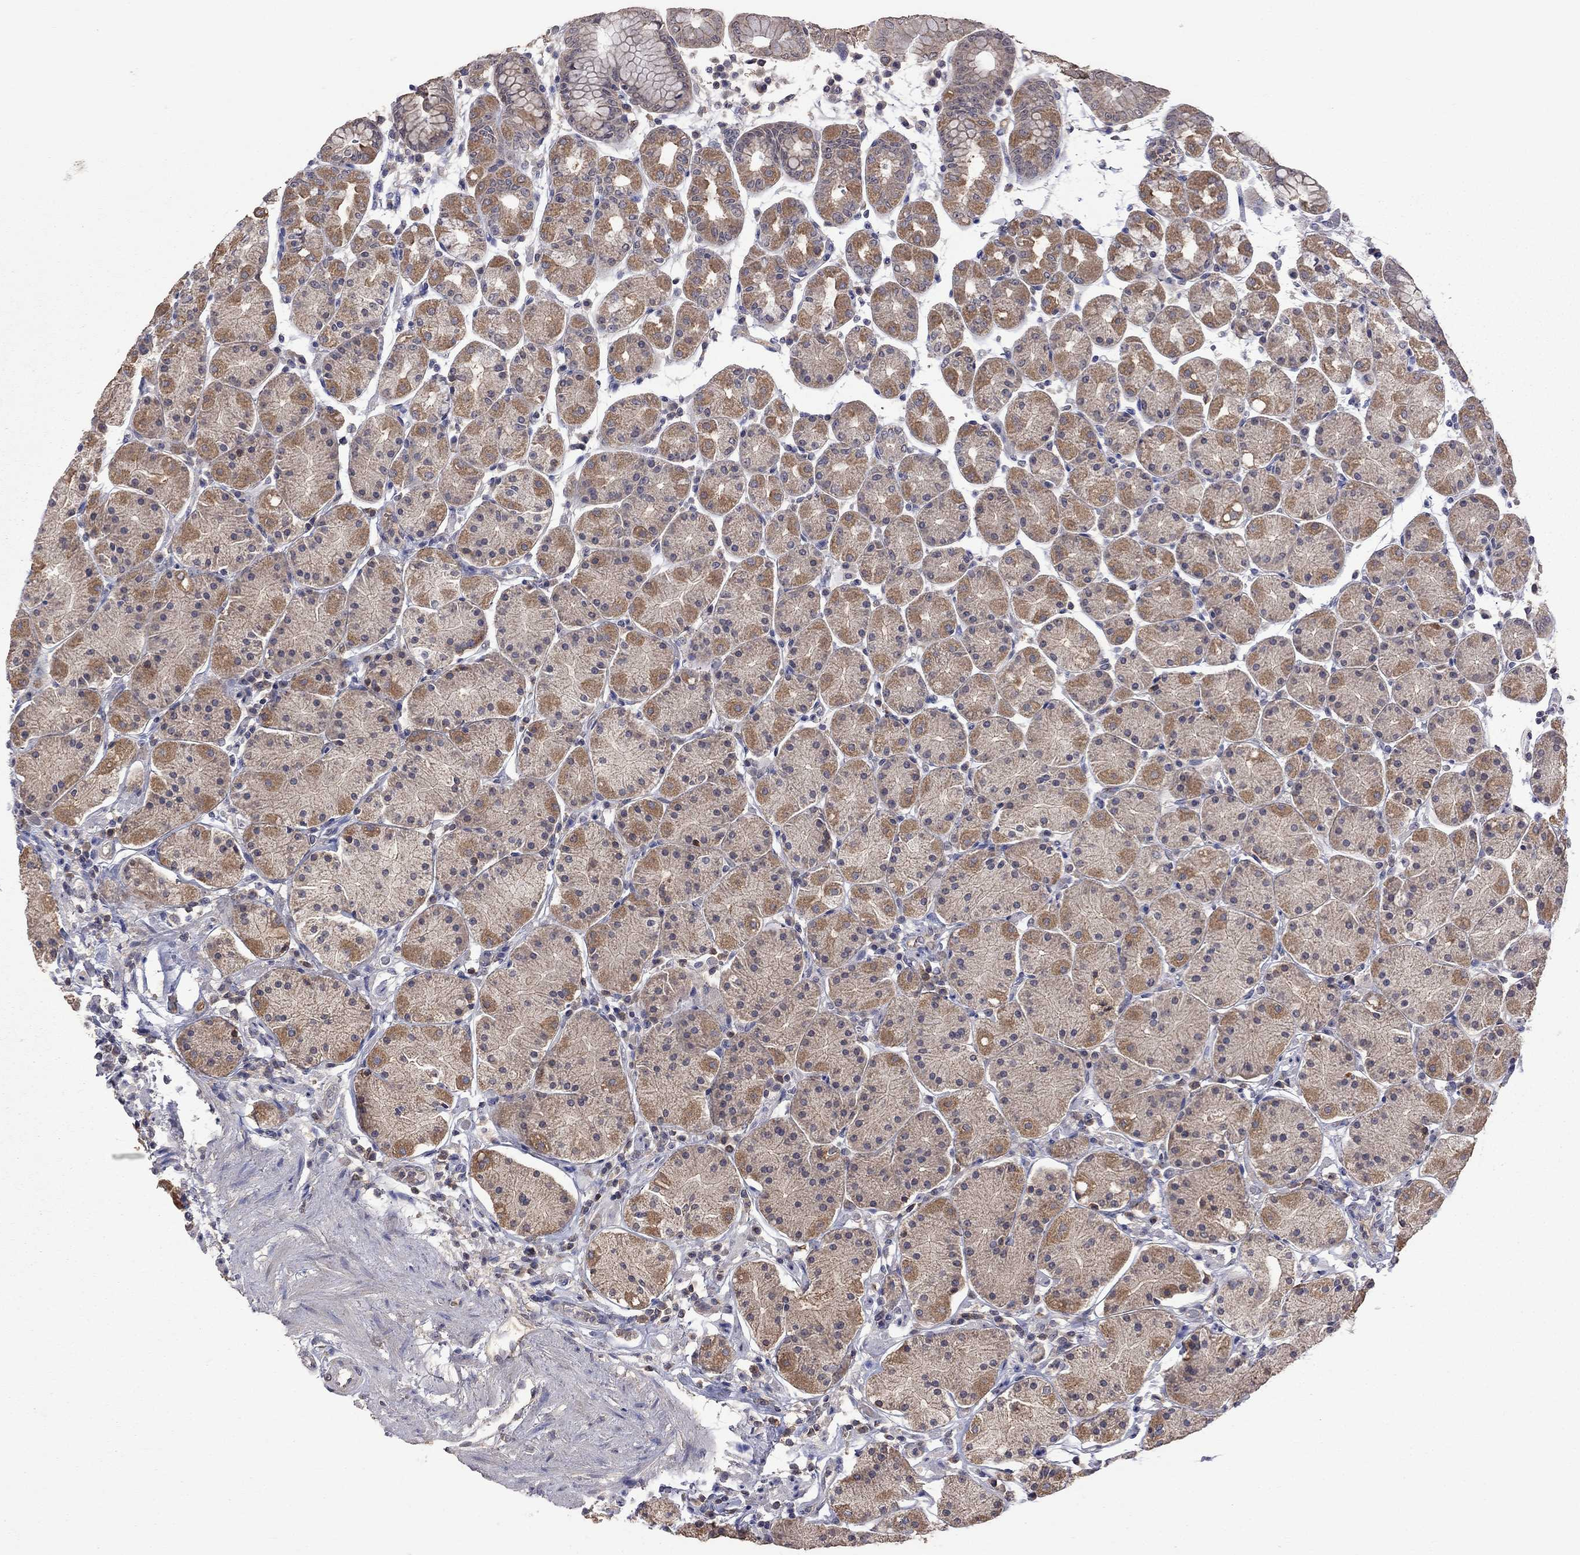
{"staining": {"intensity": "moderate", "quantity": ">75%", "location": "cytoplasmic/membranous"}, "tissue": "stomach", "cell_type": "Glandular cells", "image_type": "normal", "snomed": [{"axis": "morphology", "description": "Normal tissue, NOS"}, {"axis": "topography", "description": "Stomach"}], "caption": "Immunohistochemistry of benign human stomach demonstrates medium levels of moderate cytoplasmic/membranous staining in approximately >75% of glandular cells.", "gene": "HTR6", "patient": {"sex": "male", "age": 54}}